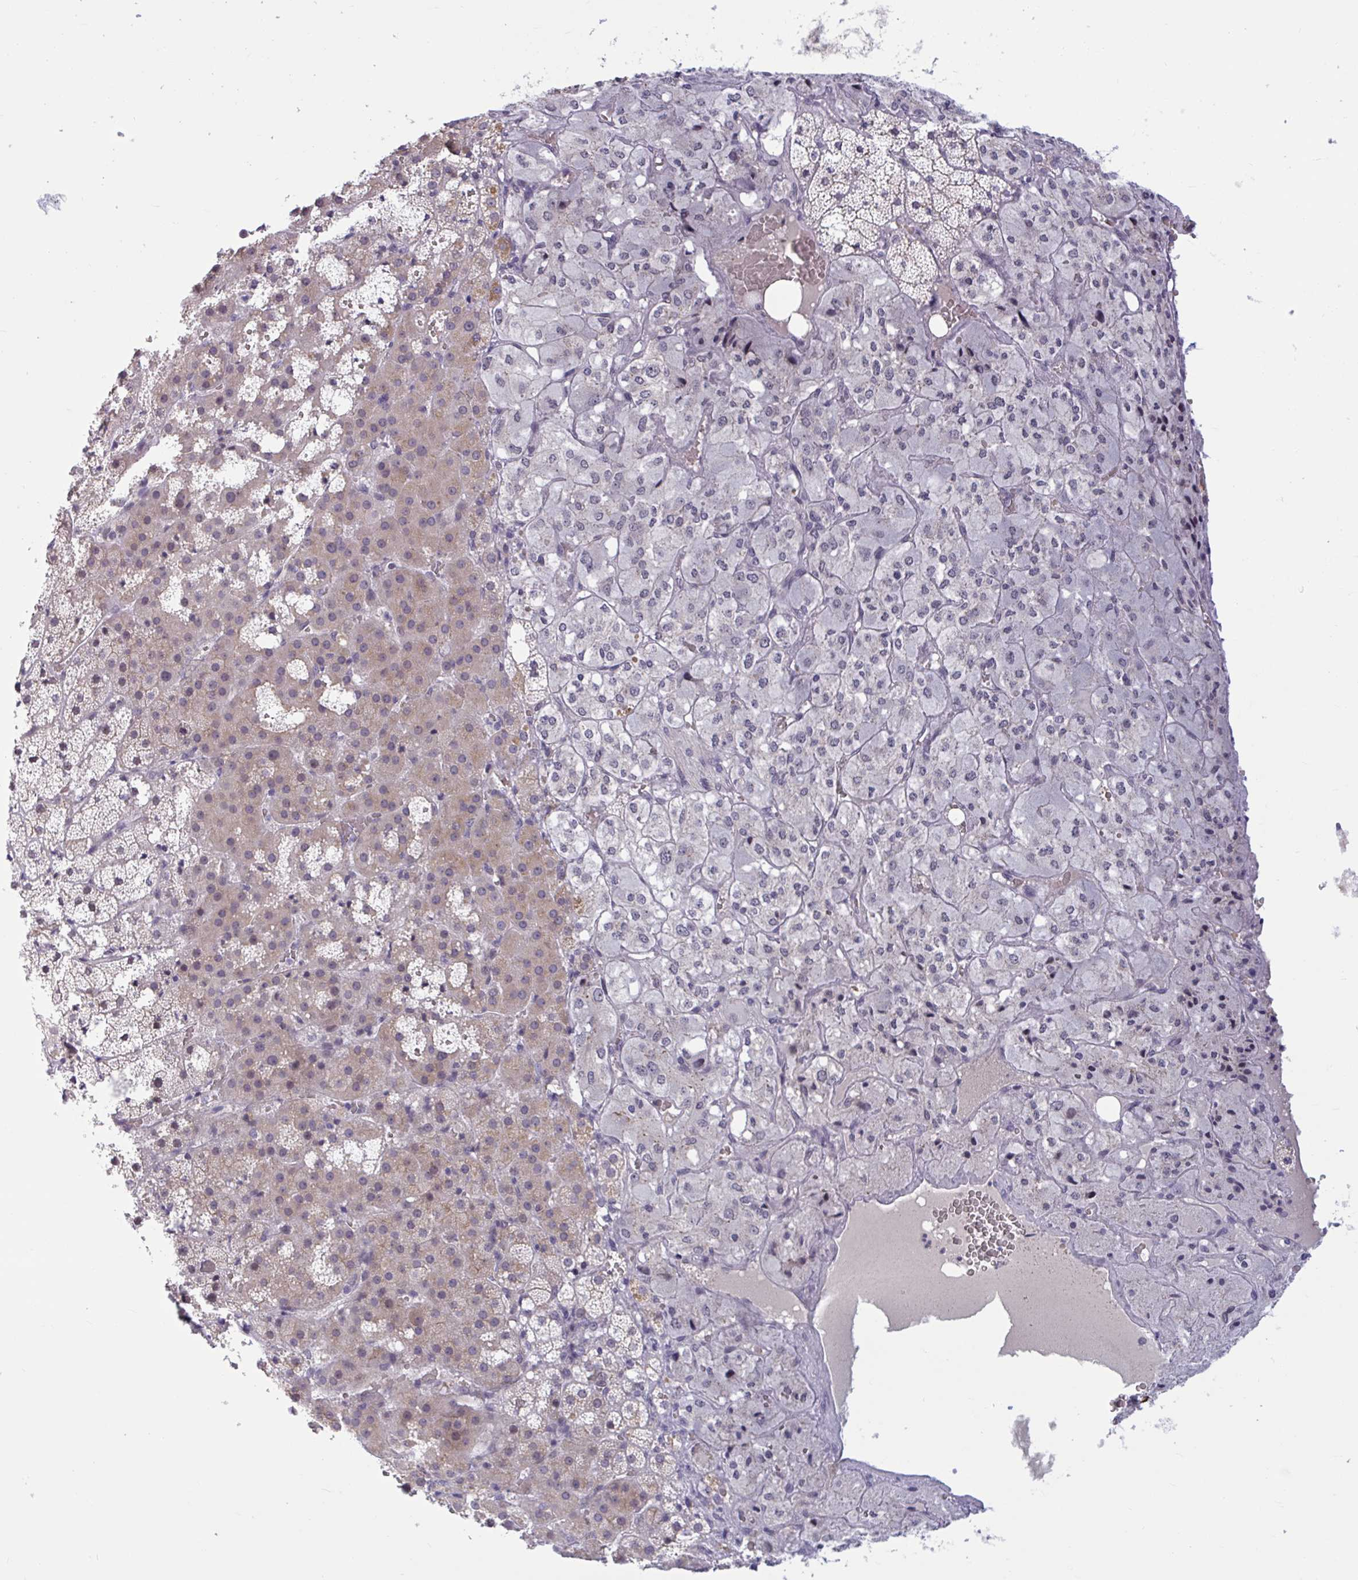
{"staining": {"intensity": "moderate", "quantity": "<25%", "location": "cytoplasmic/membranous"}, "tissue": "adrenal gland", "cell_type": "Glandular cells", "image_type": "normal", "snomed": [{"axis": "morphology", "description": "Normal tissue, NOS"}, {"axis": "topography", "description": "Adrenal gland"}], "caption": "The micrograph exhibits a brown stain indicating the presence of a protein in the cytoplasmic/membranous of glandular cells in adrenal gland.", "gene": "CNGB3", "patient": {"sex": "male", "age": 53}}